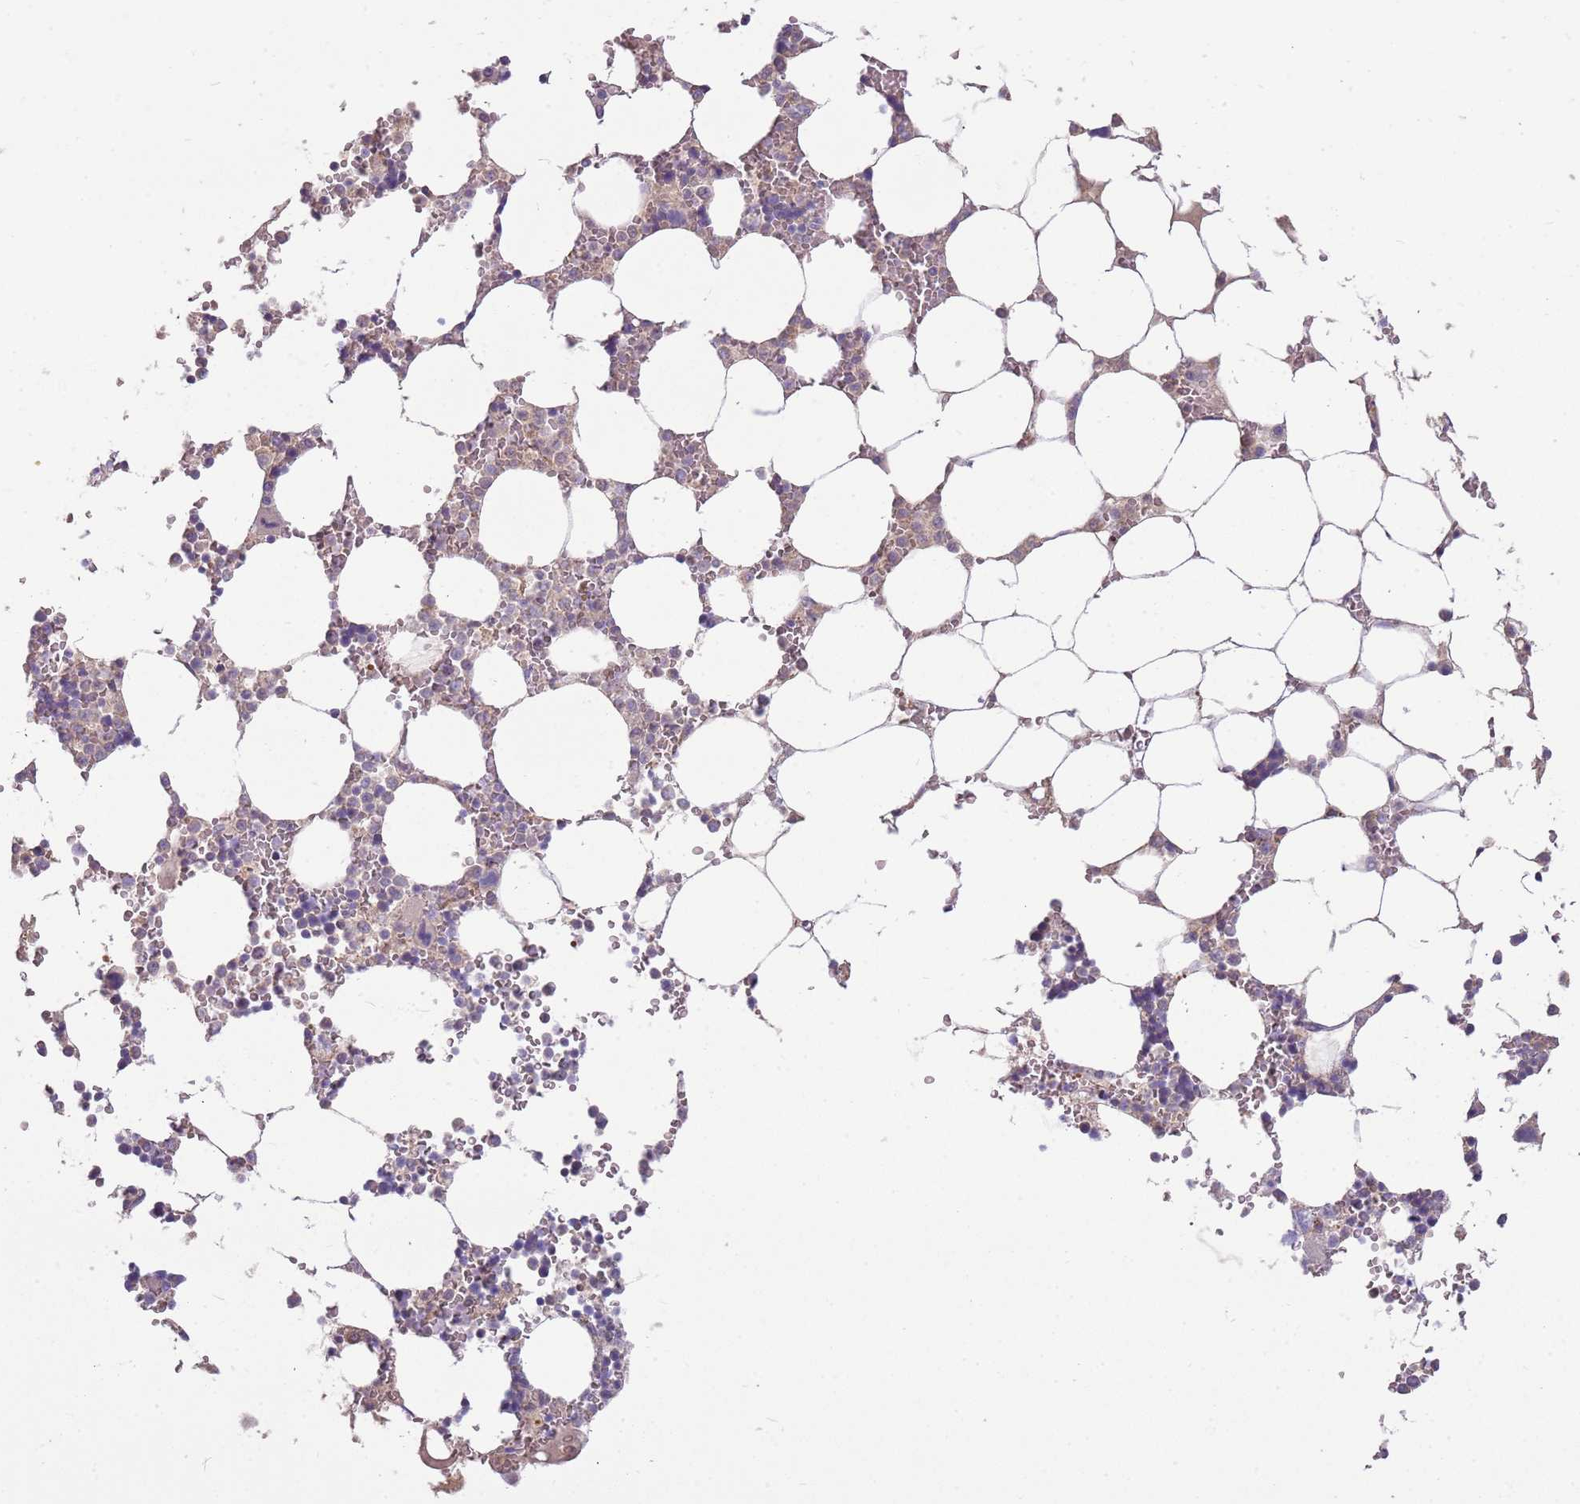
{"staining": {"intensity": "weak", "quantity": "<25%", "location": "cytoplasmic/membranous"}, "tissue": "bone marrow", "cell_type": "Hematopoietic cells", "image_type": "normal", "snomed": [{"axis": "morphology", "description": "Normal tissue, NOS"}, {"axis": "topography", "description": "Bone marrow"}], "caption": "This micrograph is of benign bone marrow stained with IHC to label a protein in brown with the nuclei are counter-stained blue. There is no positivity in hematopoietic cells. (DAB (3,3'-diaminobenzidine) immunohistochemistry (IHC) with hematoxylin counter stain).", "gene": "ARHGAP5", "patient": {"sex": "male", "age": 64}}